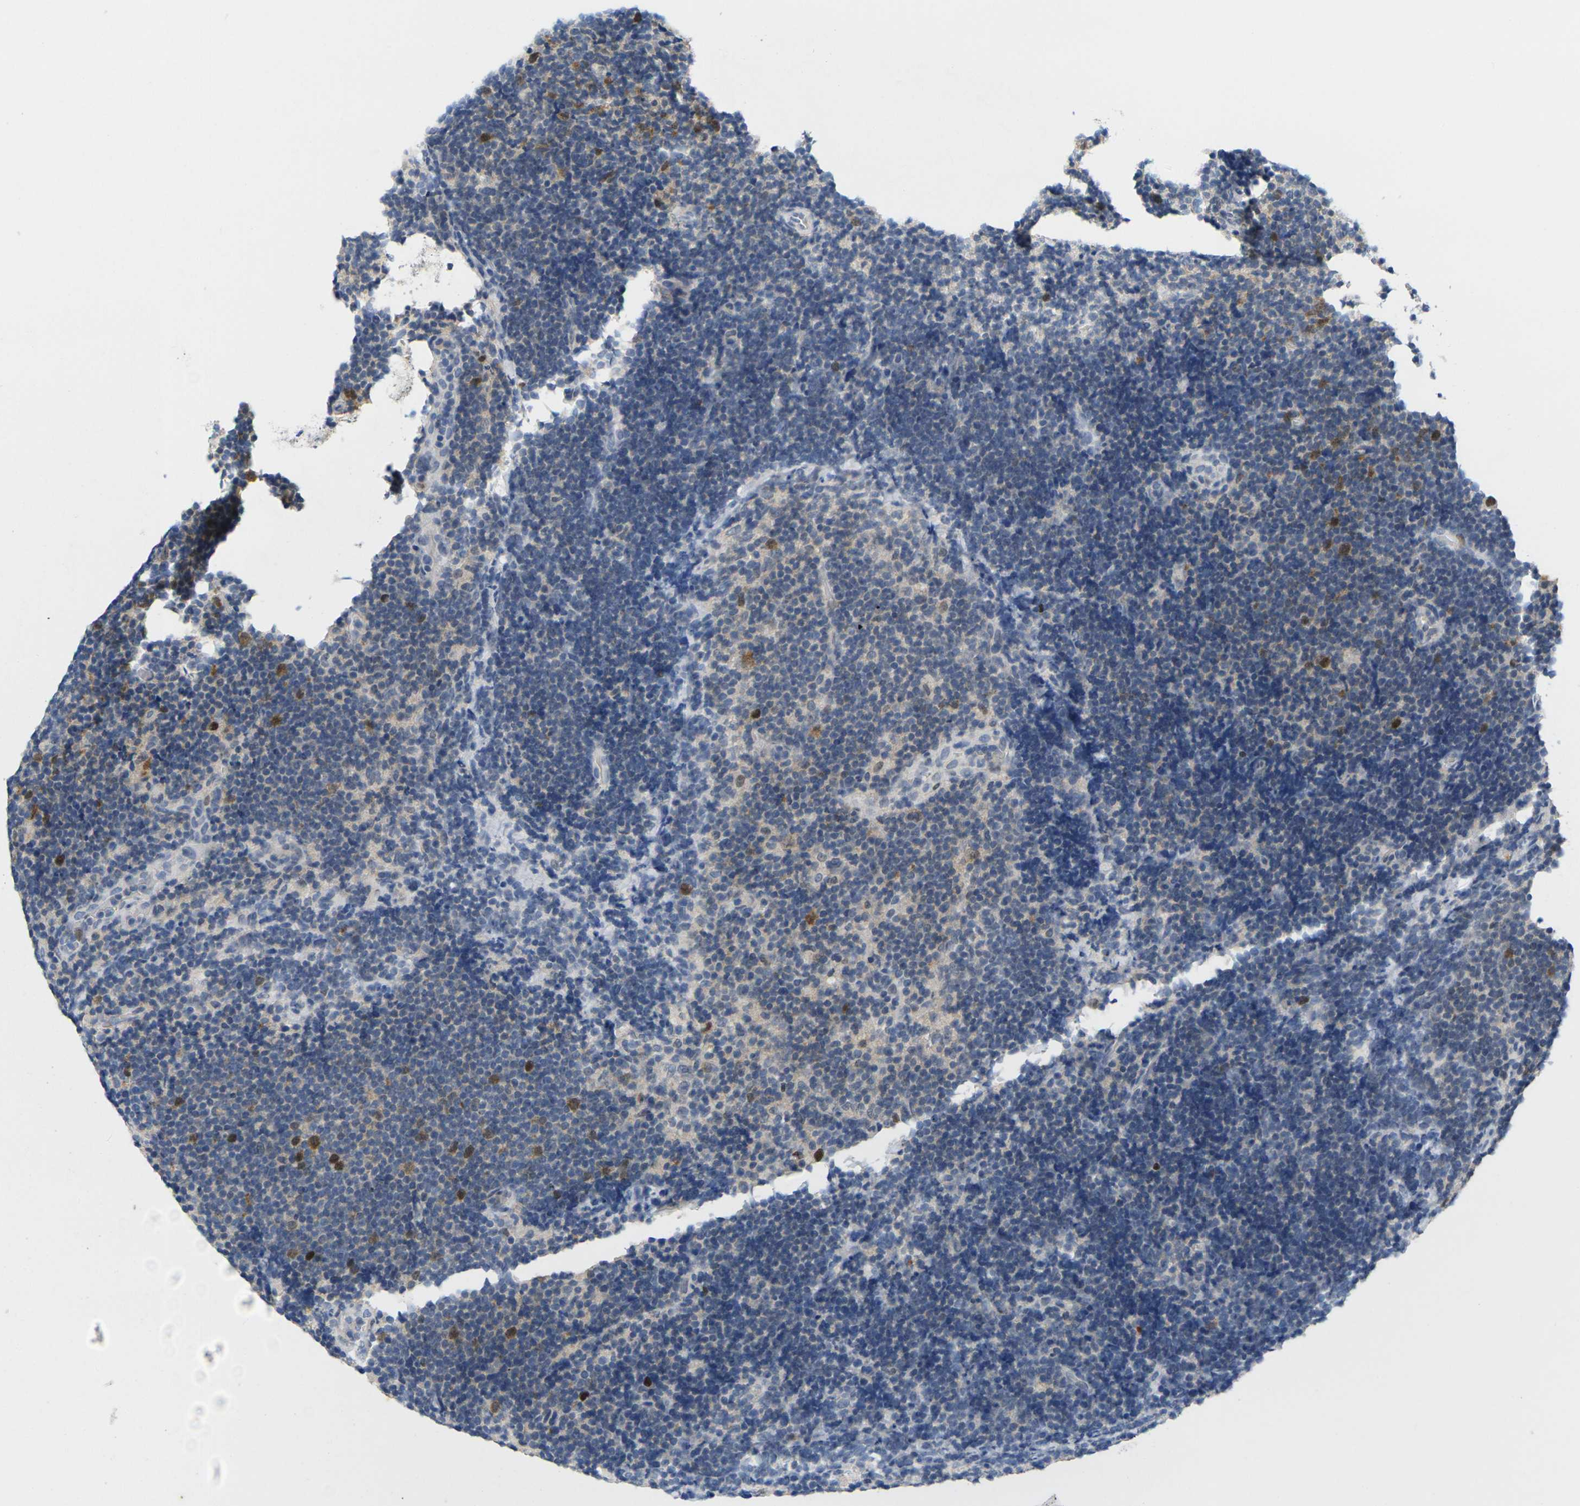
{"staining": {"intensity": "moderate", "quantity": "<25%", "location": "nuclear"}, "tissue": "lymphoma", "cell_type": "Tumor cells", "image_type": "cancer", "snomed": [{"axis": "morphology", "description": "Malignant lymphoma, non-Hodgkin's type, Low grade"}, {"axis": "topography", "description": "Lymph node"}], "caption": "DAB immunohistochemical staining of low-grade malignant lymphoma, non-Hodgkin's type demonstrates moderate nuclear protein positivity in approximately <25% of tumor cells.", "gene": "CDK2", "patient": {"sex": "male", "age": 83}}